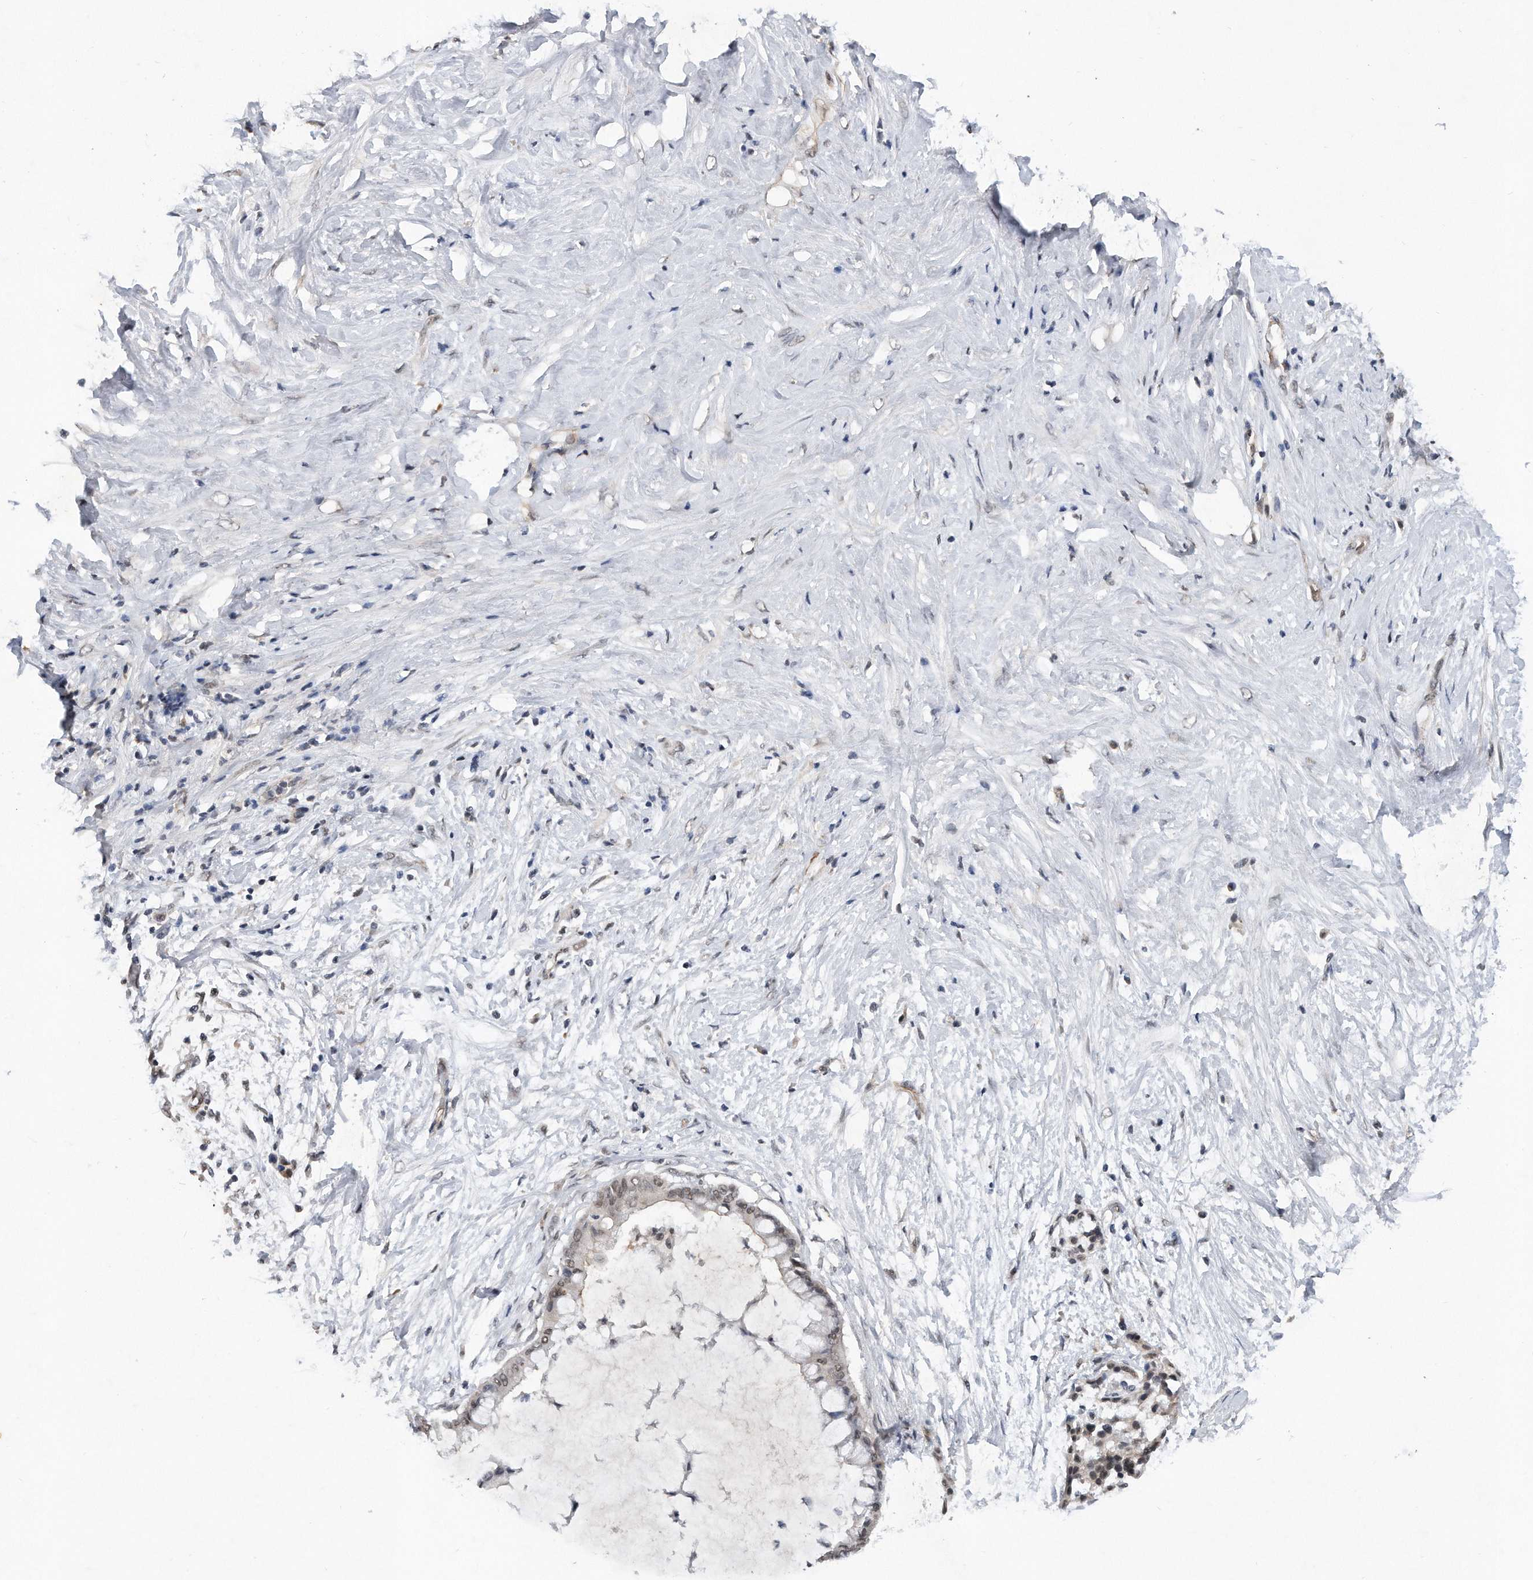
{"staining": {"intensity": "weak", "quantity": "<25%", "location": "nuclear"}, "tissue": "pancreatic cancer", "cell_type": "Tumor cells", "image_type": "cancer", "snomed": [{"axis": "morphology", "description": "Adenocarcinoma, NOS"}, {"axis": "topography", "description": "Pancreas"}], "caption": "The photomicrograph reveals no significant positivity in tumor cells of adenocarcinoma (pancreatic).", "gene": "TP53INP1", "patient": {"sex": "male", "age": 41}}